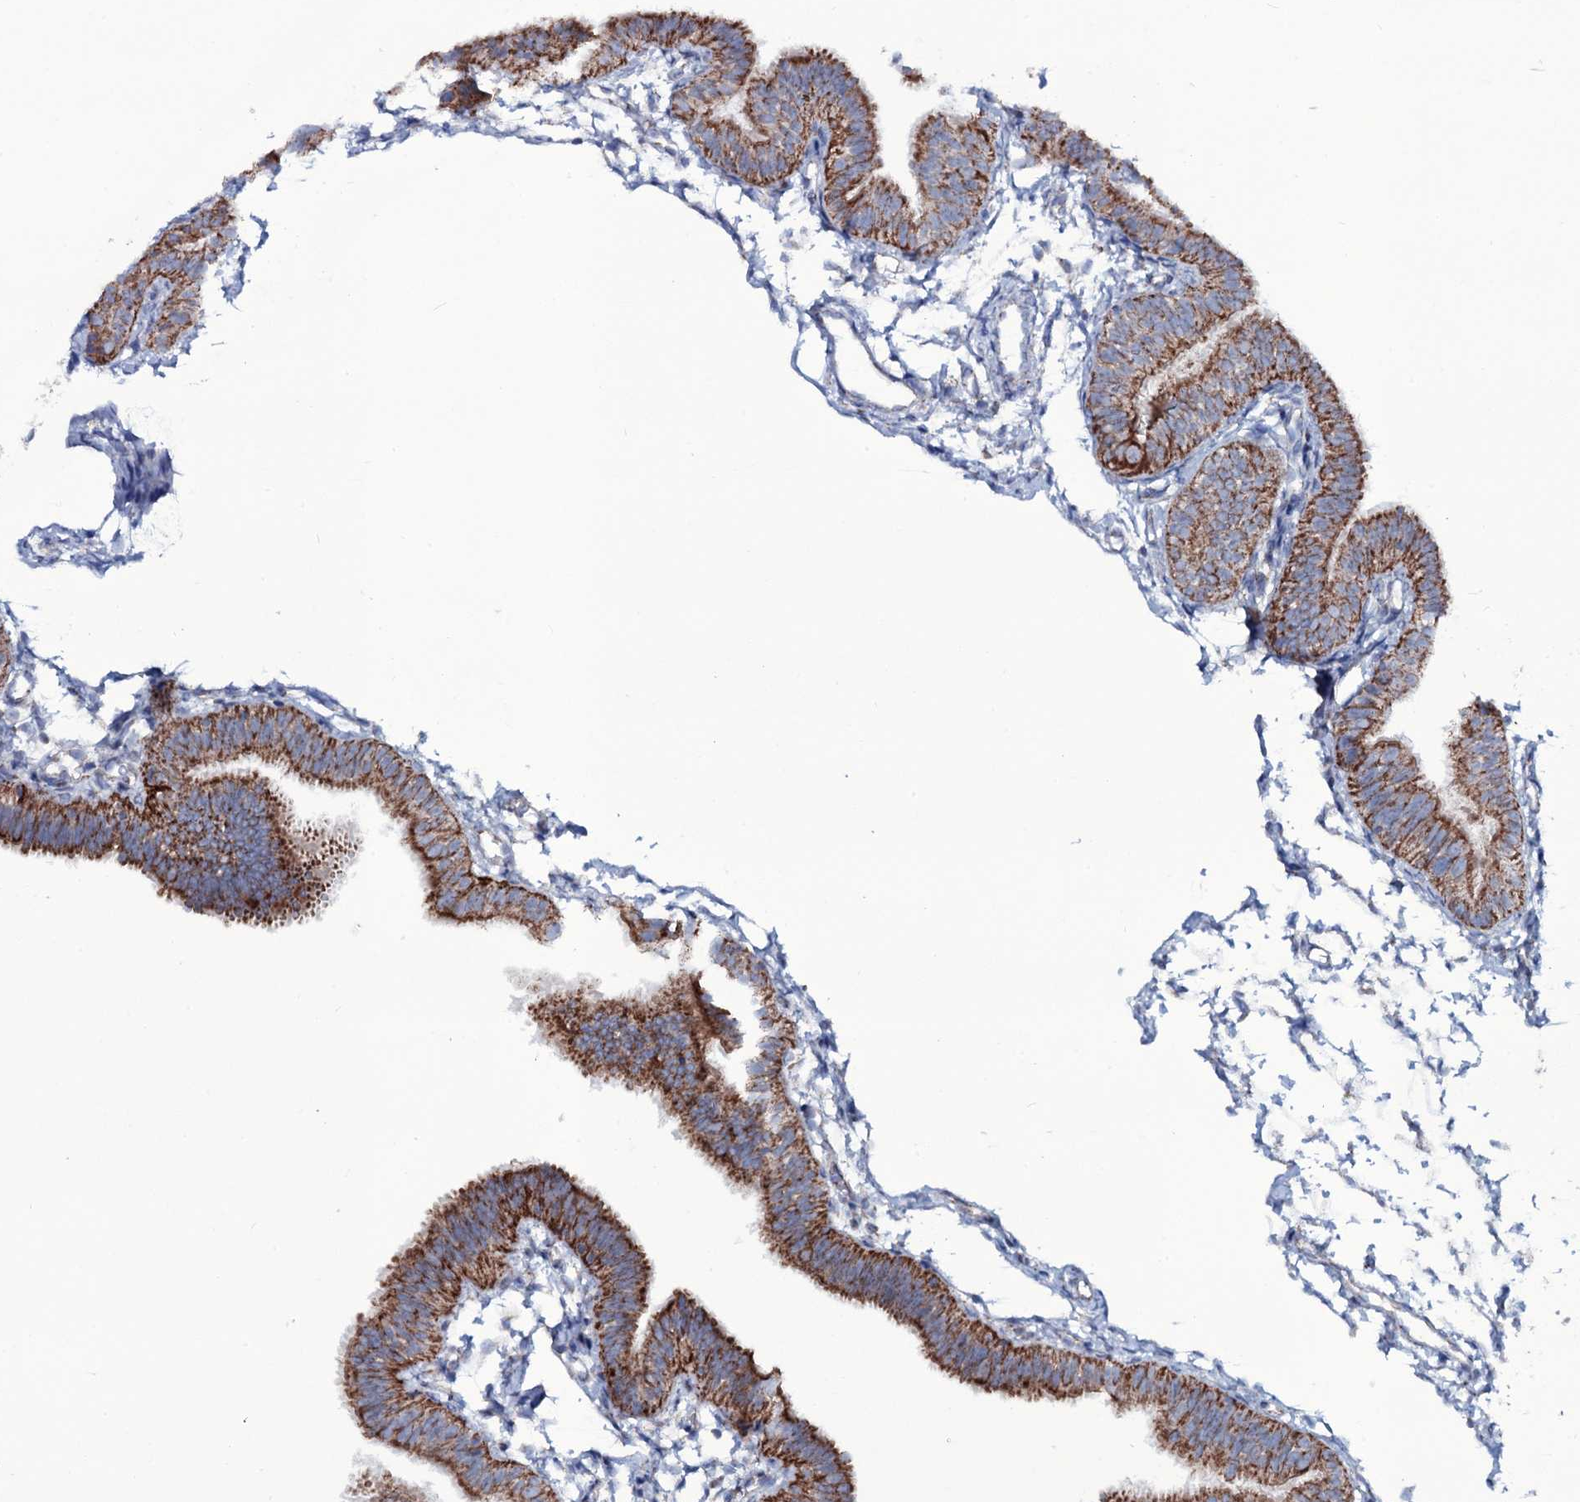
{"staining": {"intensity": "strong", "quantity": ">75%", "location": "cytoplasmic/membranous"}, "tissue": "fallopian tube", "cell_type": "Glandular cells", "image_type": "normal", "snomed": [{"axis": "morphology", "description": "Normal tissue, NOS"}, {"axis": "topography", "description": "Fallopian tube"}], "caption": "Immunohistochemistry photomicrograph of unremarkable fallopian tube stained for a protein (brown), which demonstrates high levels of strong cytoplasmic/membranous staining in approximately >75% of glandular cells.", "gene": "MRPS35", "patient": {"sex": "female", "age": 35}}